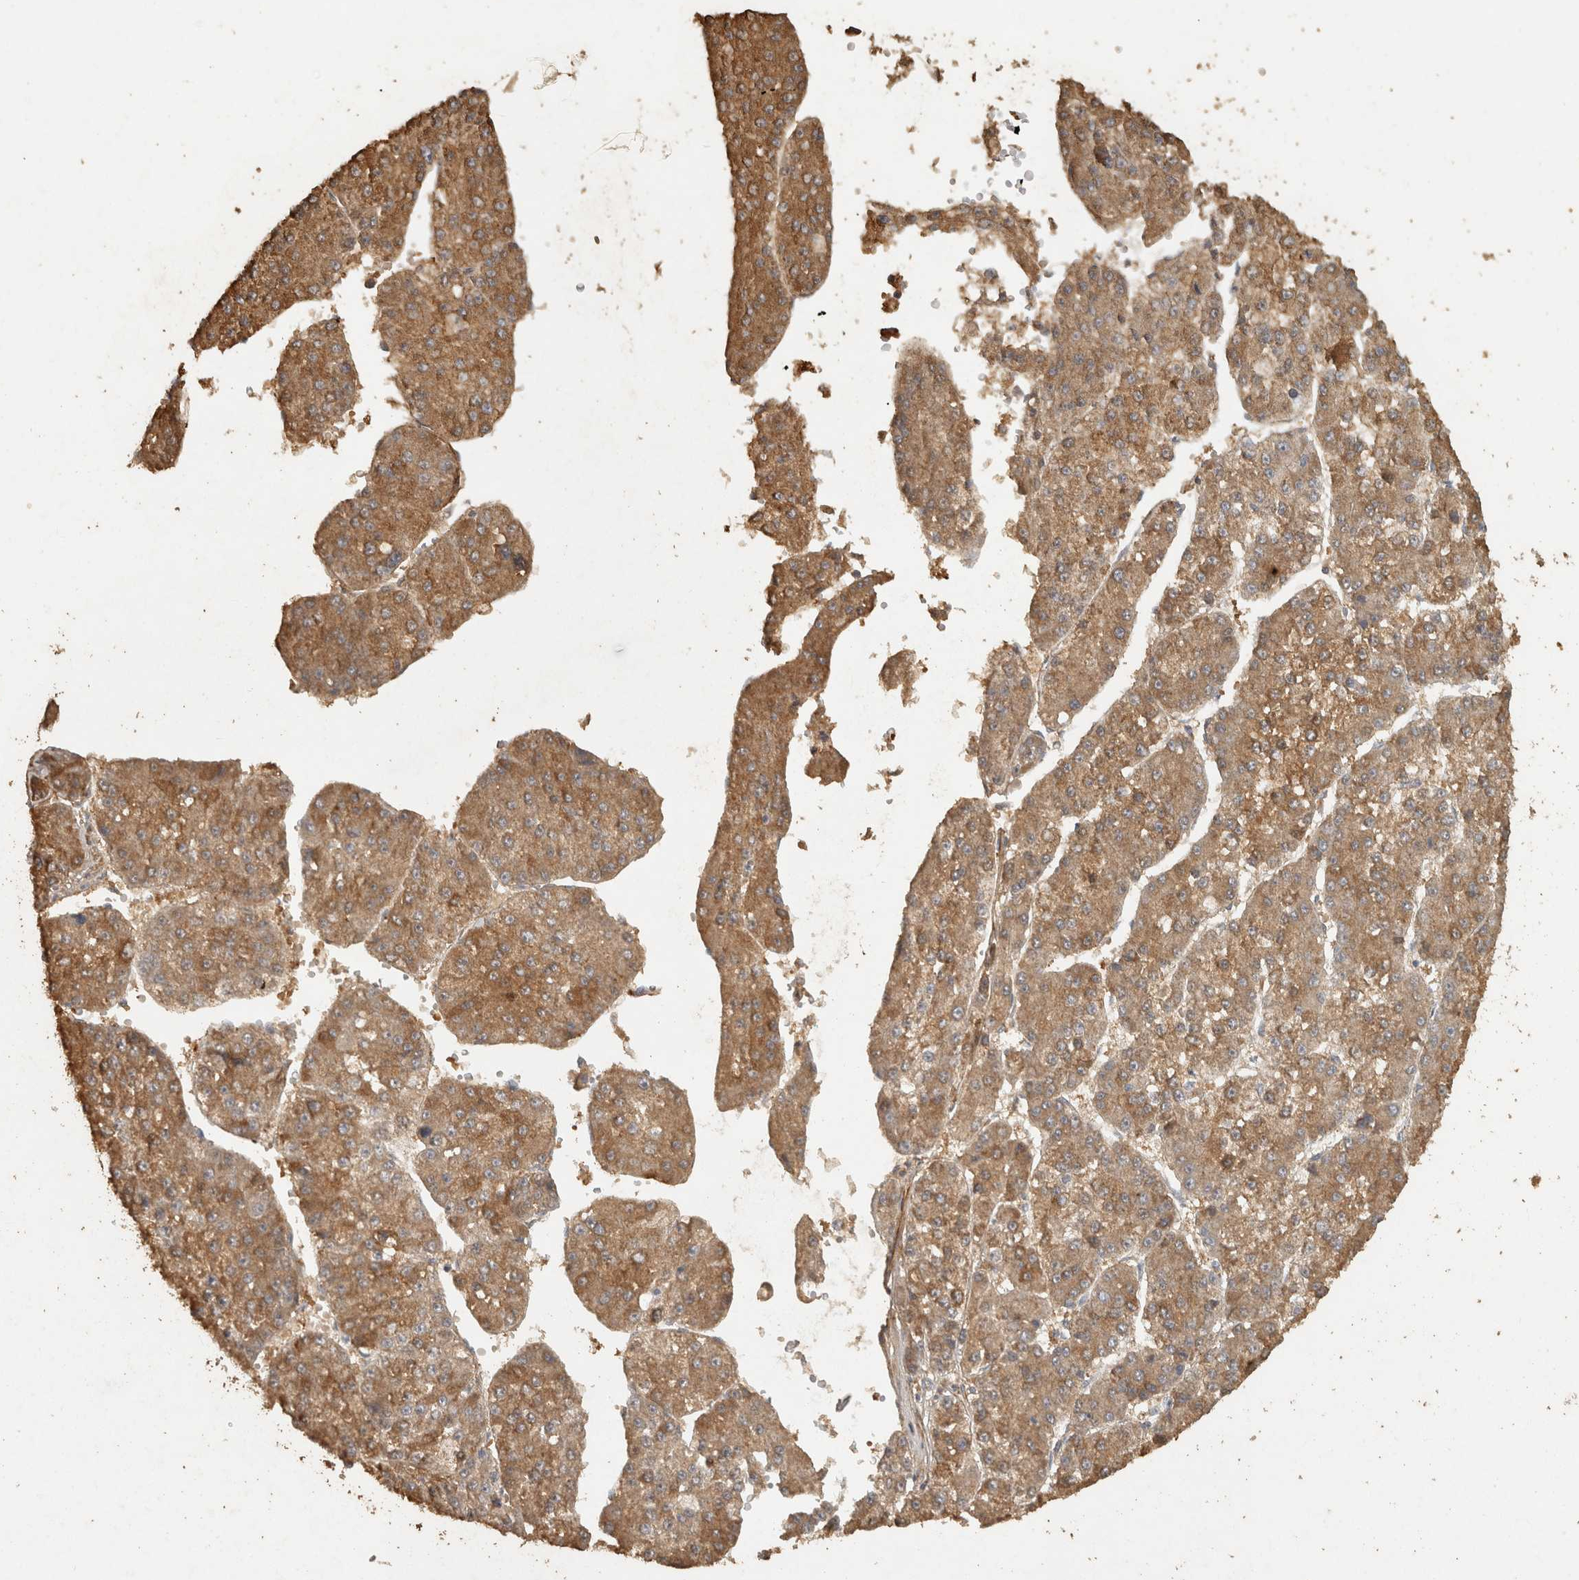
{"staining": {"intensity": "moderate", "quantity": ">75%", "location": "cytoplasmic/membranous"}, "tissue": "liver cancer", "cell_type": "Tumor cells", "image_type": "cancer", "snomed": [{"axis": "morphology", "description": "Carcinoma, Hepatocellular, NOS"}, {"axis": "topography", "description": "Liver"}], "caption": "An immunohistochemistry micrograph of tumor tissue is shown. Protein staining in brown highlights moderate cytoplasmic/membranous positivity in liver hepatocellular carcinoma within tumor cells.", "gene": "OSTN", "patient": {"sex": "female", "age": 73}}